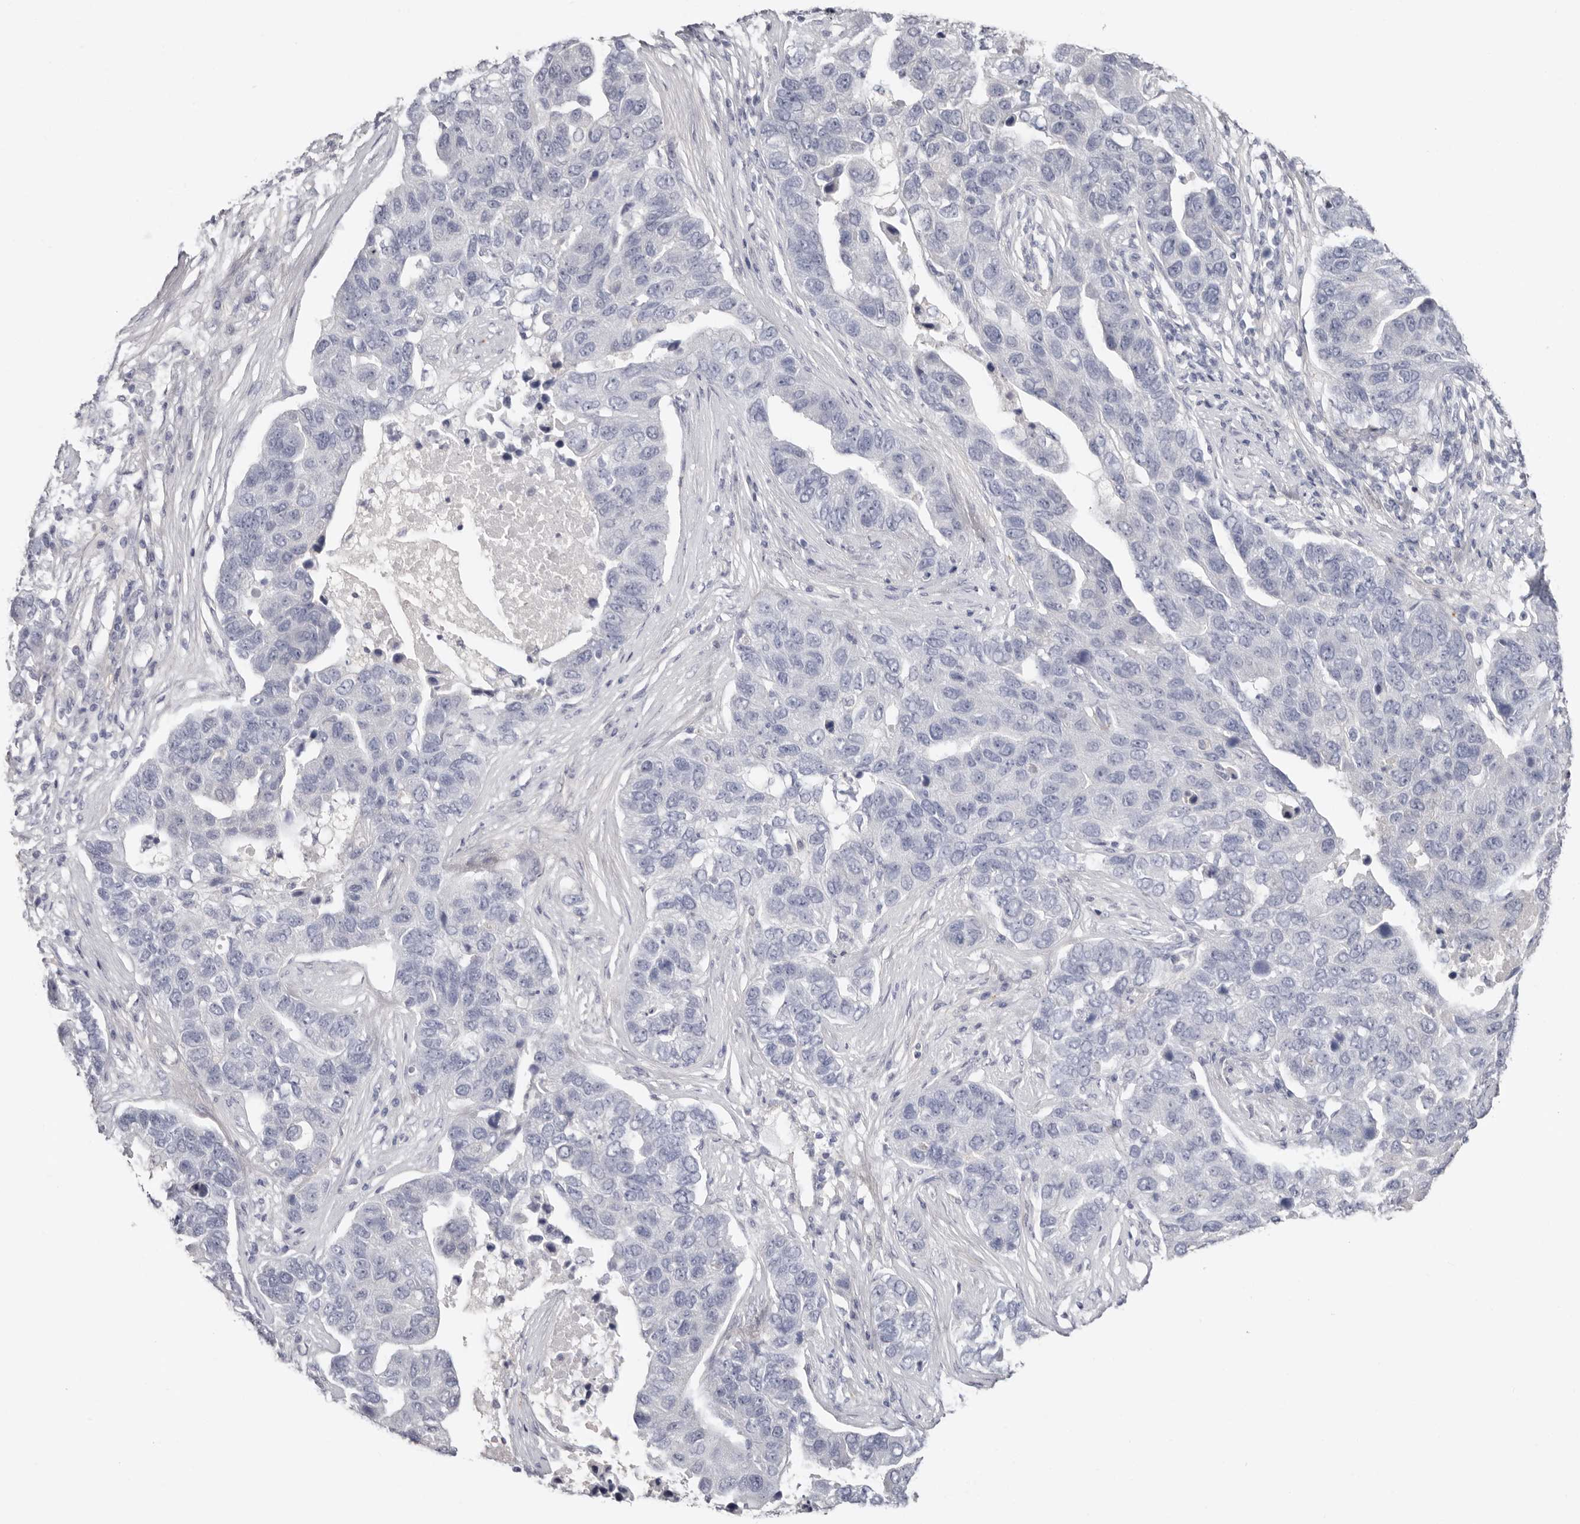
{"staining": {"intensity": "negative", "quantity": "none", "location": "none"}, "tissue": "pancreatic cancer", "cell_type": "Tumor cells", "image_type": "cancer", "snomed": [{"axis": "morphology", "description": "Adenocarcinoma, NOS"}, {"axis": "topography", "description": "Pancreas"}], "caption": "Immunohistochemical staining of pancreatic adenocarcinoma shows no significant expression in tumor cells.", "gene": "PKDCC", "patient": {"sex": "female", "age": 61}}